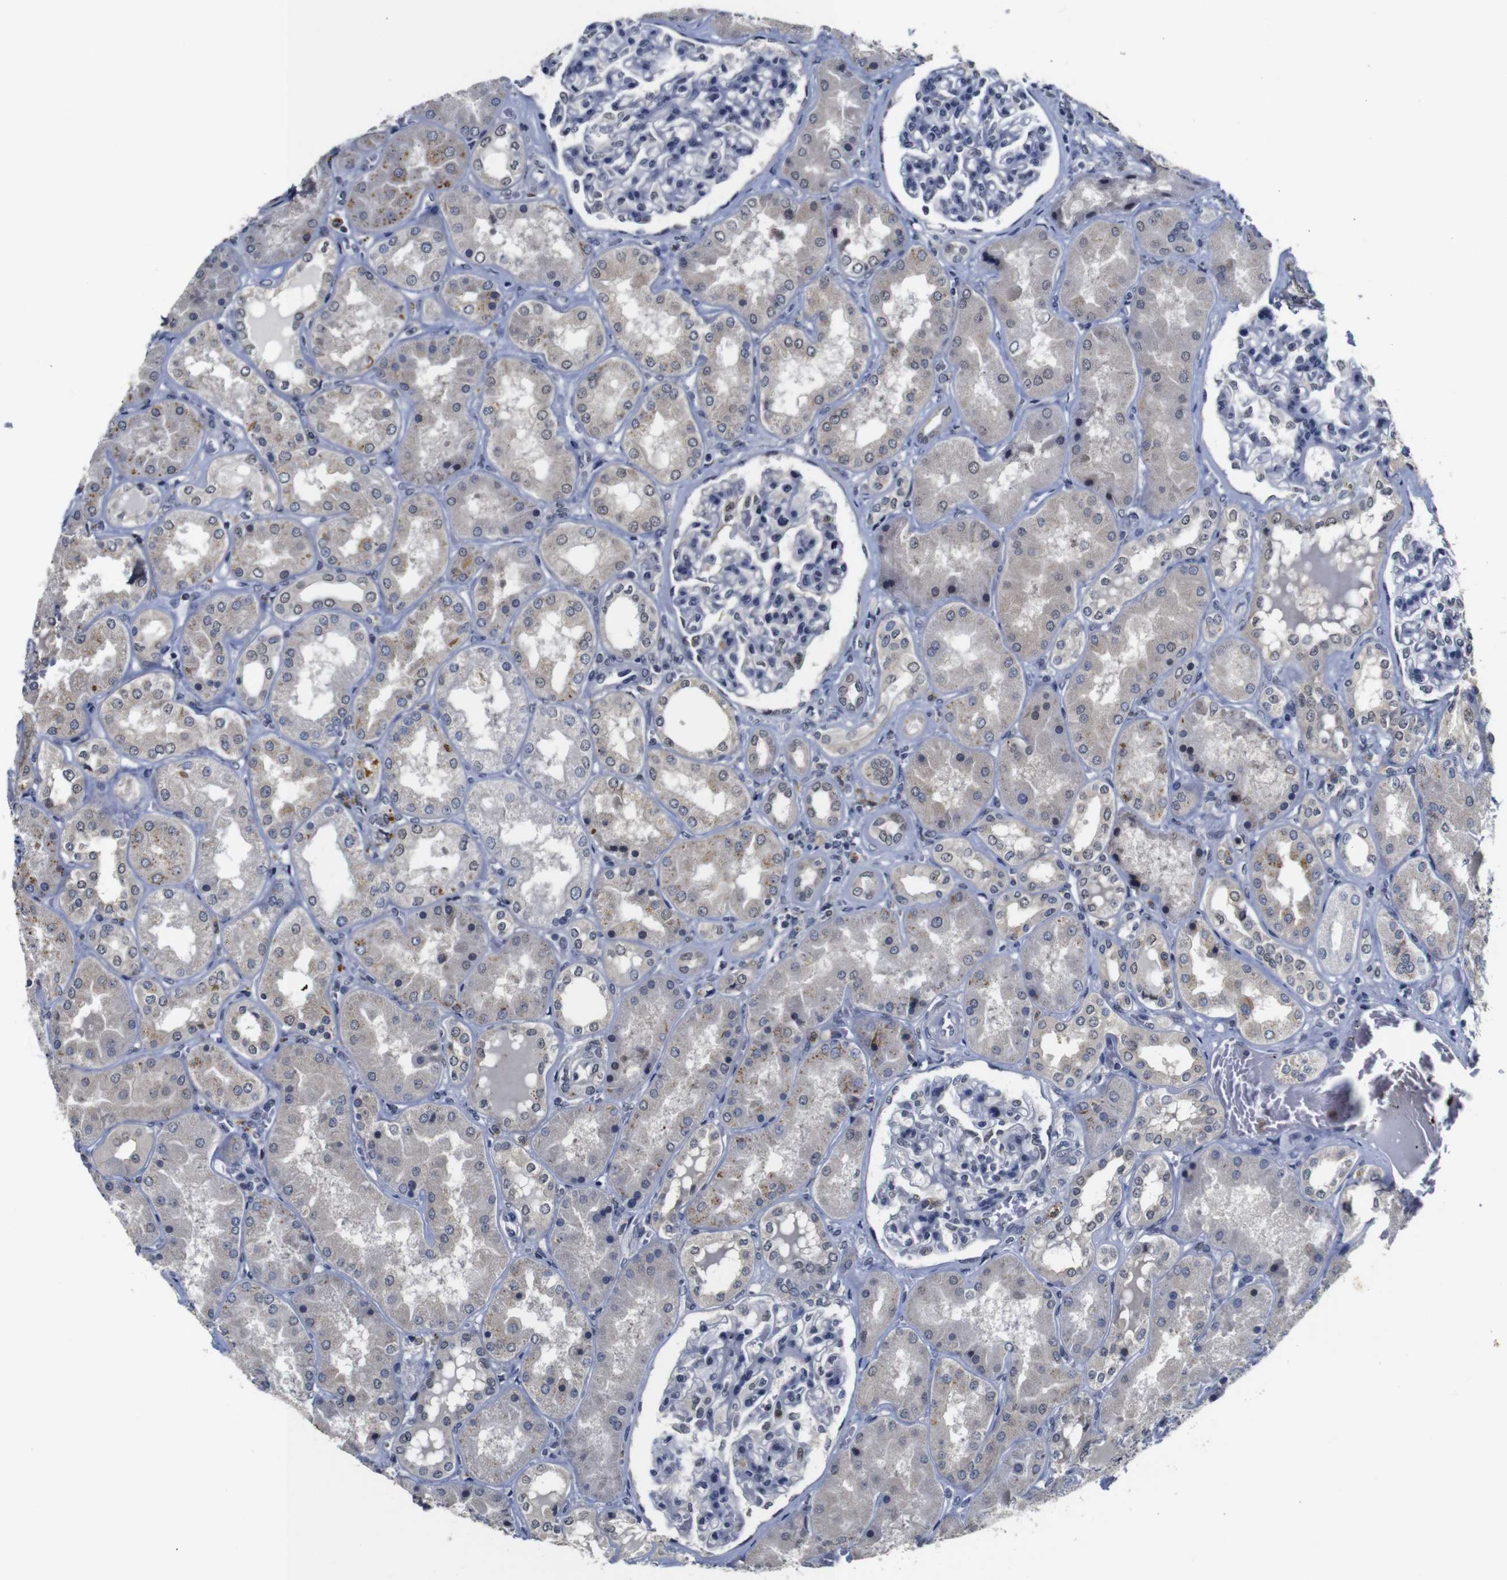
{"staining": {"intensity": "weak", "quantity": "<25%", "location": "nuclear"}, "tissue": "kidney", "cell_type": "Cells in glomeruli", "image_type": "normal", "snomed": [{"axis": "morphology", "description": "Normal tissue, NOS"}, {"axis": "topography", "description": "Kidney"}], "caption": "This is a micrograph of immunohistochemistry staining of benign kidney, which shows no positivity in cells in glomeruli.", "gene": "NTRK3", "patient": {"sex": "female", "age": 56}}